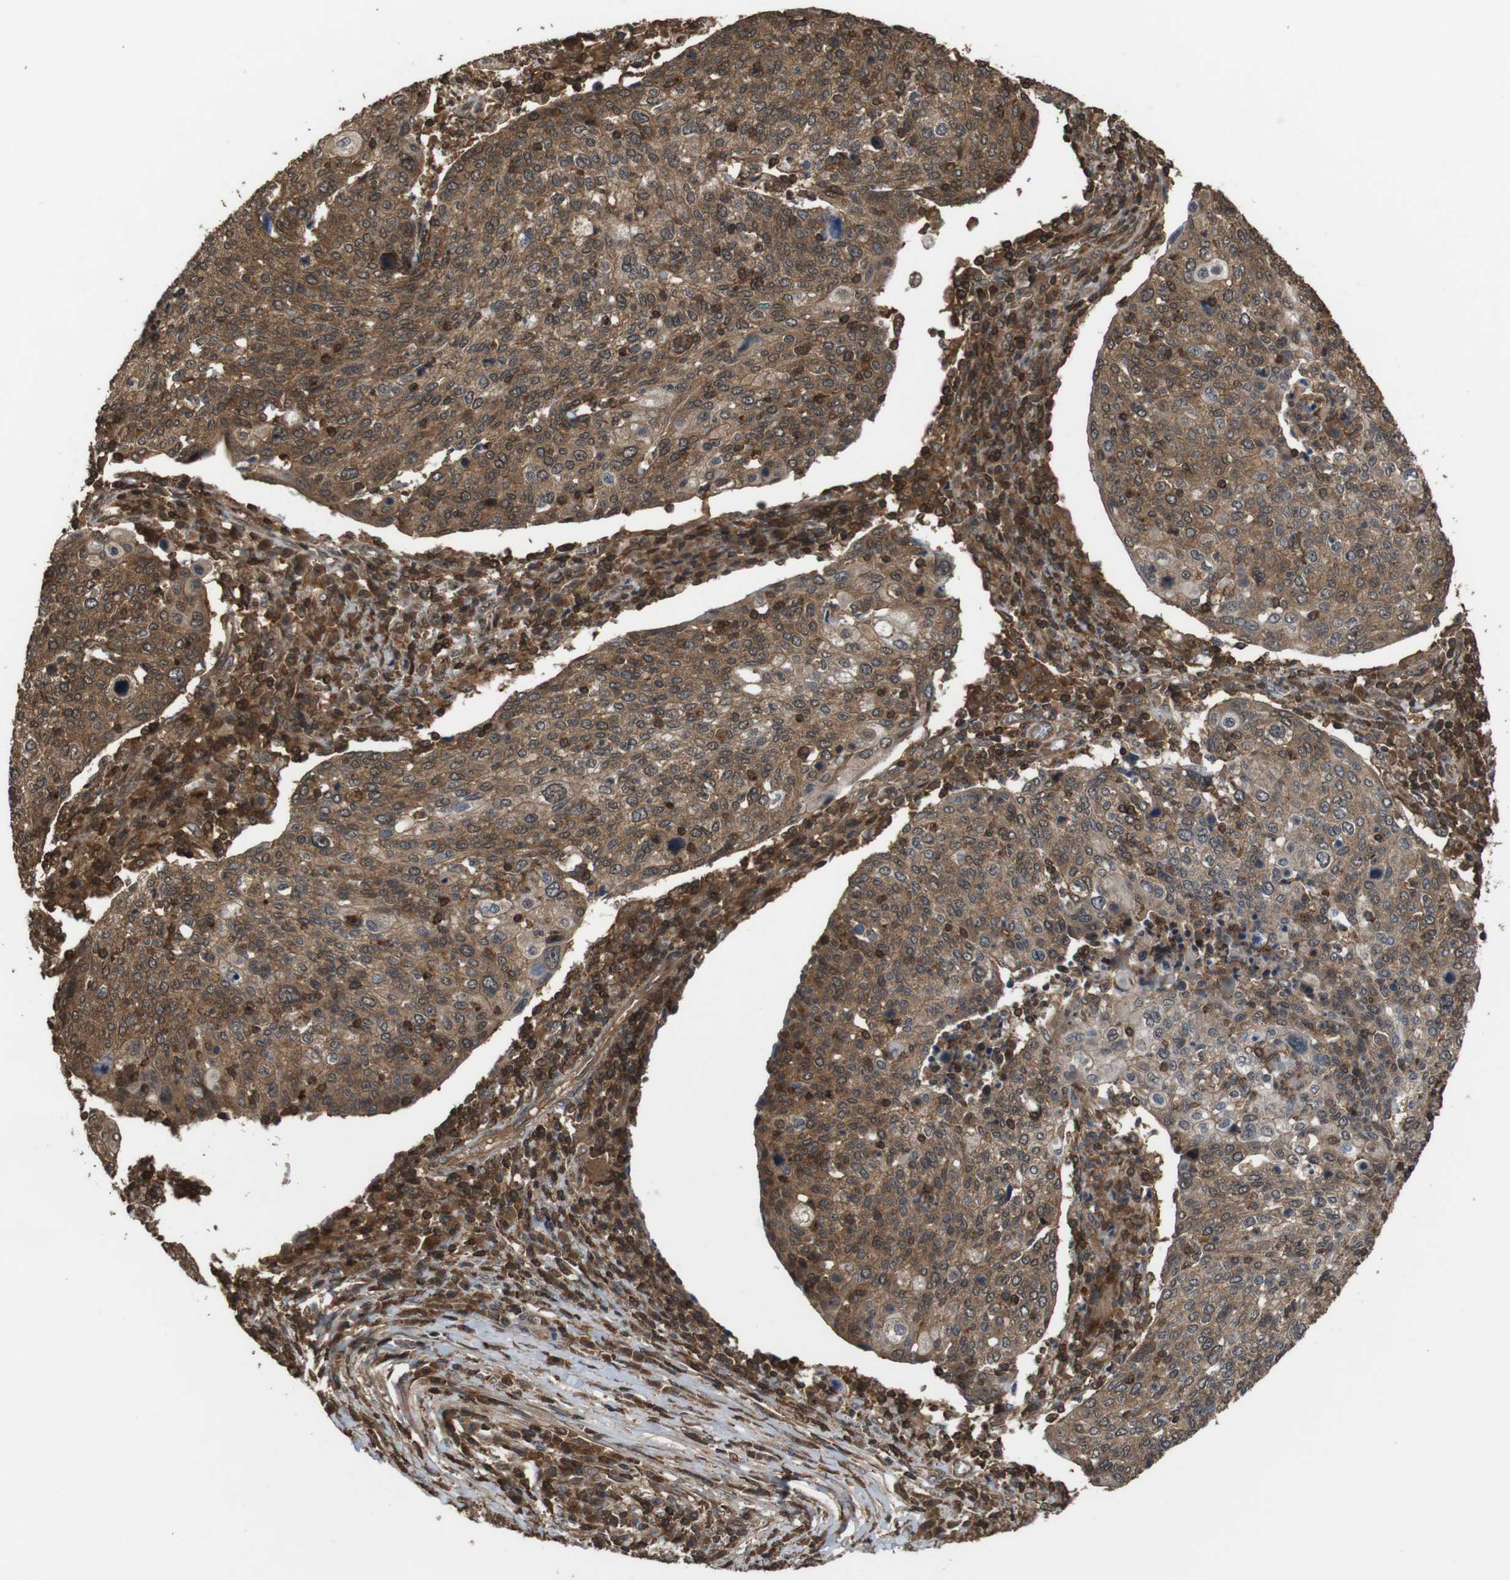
{"staining": {"intensity": "moderate", "quantity": ">75%", "location": "cytoplasmic/membranous"}, "tissue": "cervical cancer", "cell_type": "Tumor cells", "image_type": "cancer", "snomed": [{"axis": "morphology", "description": "Squamous cell carcinoma, NOS"}, {"axis": "topography", "description": "Cervix"}], "caption": "This micrograph displays cervical cancer stained with immunohistochemistry to label a protein in brown. The cytoplasmic/membranous of tumor cells show moderate positivity for the protein. Nuclei are counter-stained blue.", "gene": "BAG4", "patient": {"sex": "female", "age": 40}}